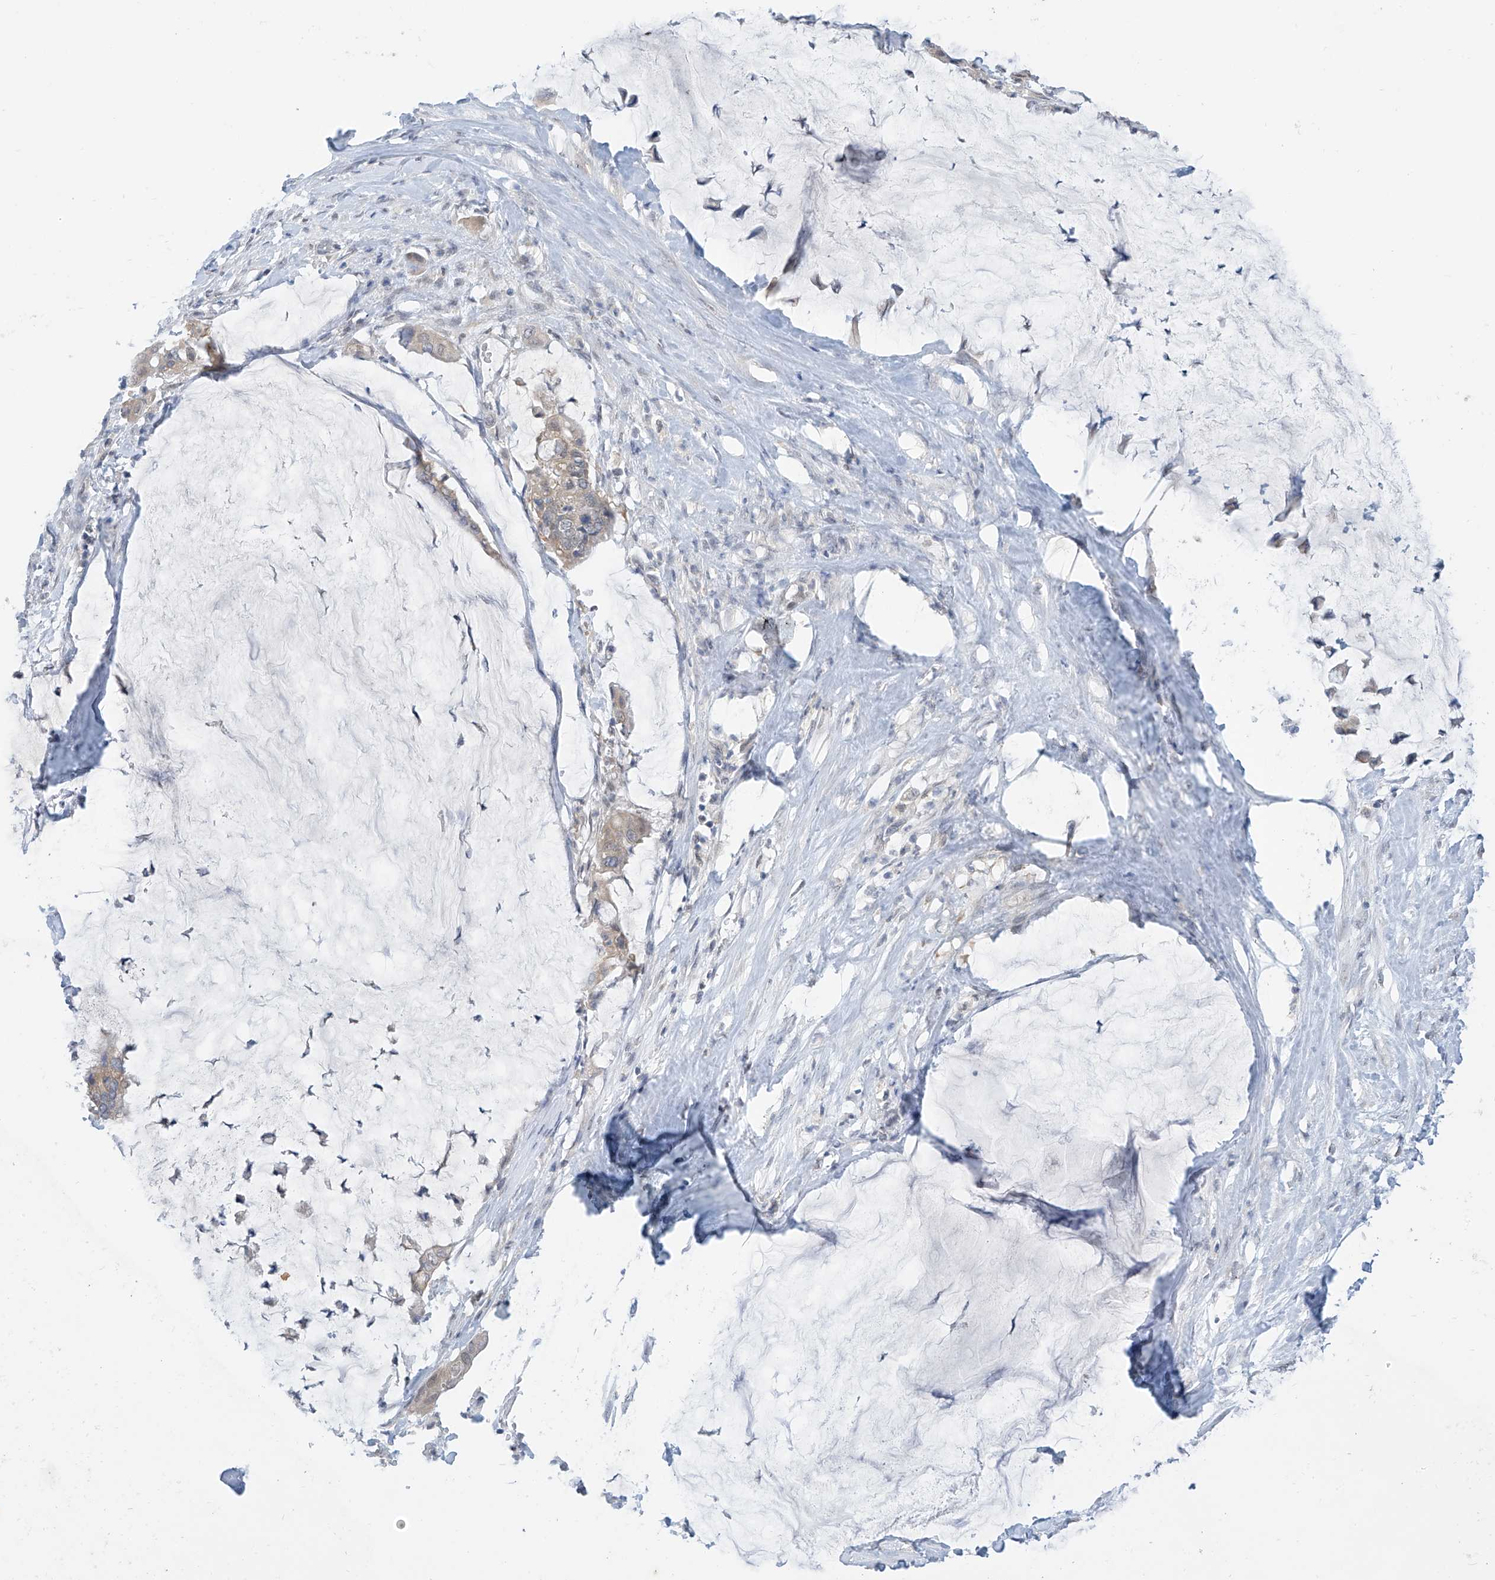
{"staining": {"intensity": "weak", "quantity": "<25%", "location": "cytoplasmic/membranous"}, "tissue": "pancreatic cancer", "cell_type": "Tumor cells", "image_type": "cancer", "snomed": [{"axis": "morphology", "description": "Adenocarcinoma, NOS"}, {"axis": "topography", "description": "Pancreas"}], "caption": "Histopathology image shows no significant protein positivity in tumor cells of pancreatic cancer.", "gene": "APLF", "patient": {"sex": "male", "age": 41}}